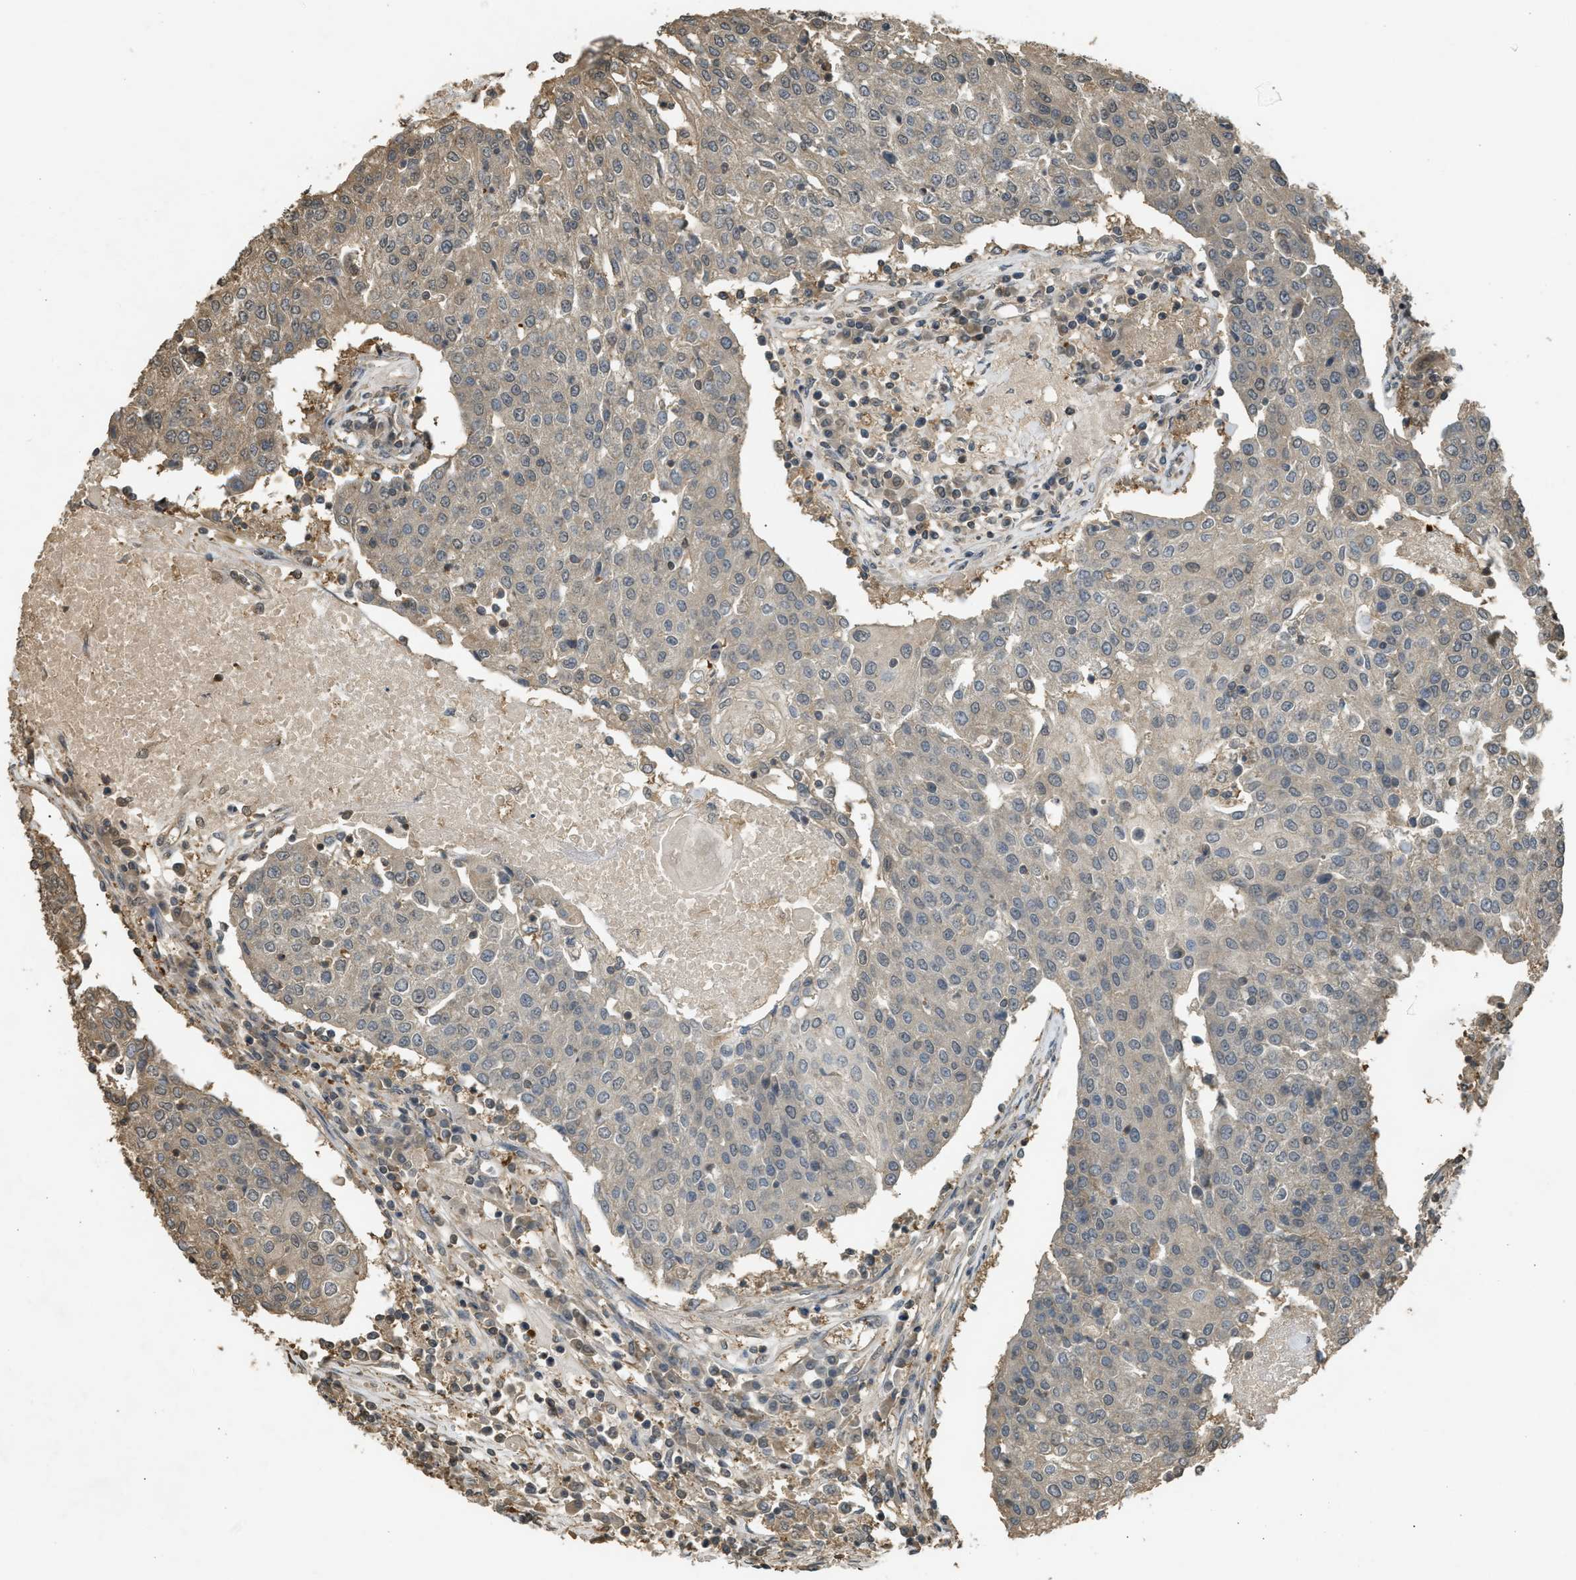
{"staining": {"intensity": "negative", "quantity": "none", "location": "none"}, "tissue": "urothelial cancer", "cell_type": "Tumor cells", "image_type": "cancer", "snomed": [{"axis": "morphology", "description": "Urothelial carcinoma, High grade"}, {"axis": "topography", "description": "Urinary bladder"}], "caption": "This is an immunohistochemistry image of human high-grade urothelial carcinoma. There is no positivity in tumor cells.", "gene": "ARHGDIA", "patient": {"sex": "female", "age": 85}}